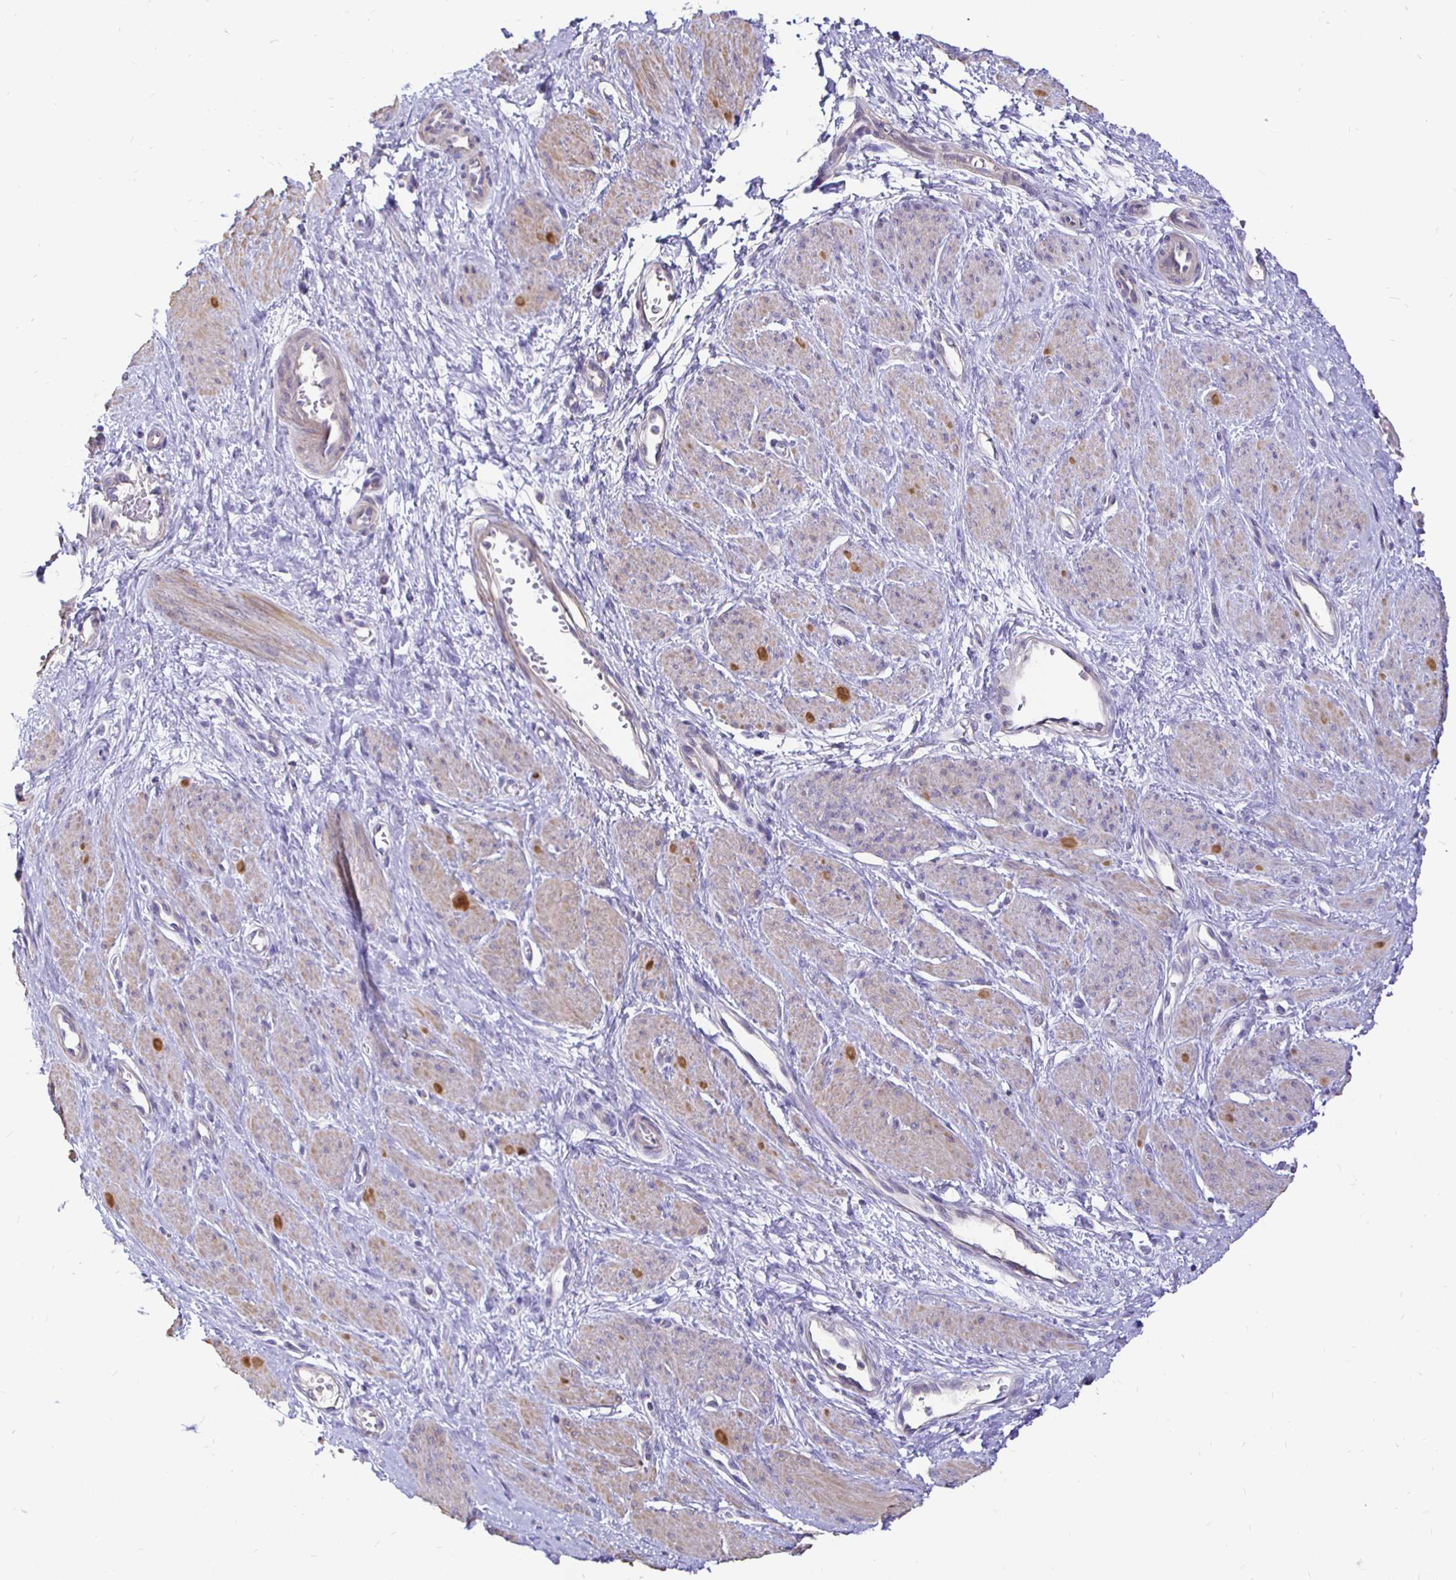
{"staining": {"intensity": "moderate", "quantity": "25%-75%", "location": "cytoplasmic/membranous"}, "tissue": "smooth muscle", "cell_type": "Smooth muscle cells", "image_type": "normal", "snomed": [{"axis": "morphology", "description": "Normal tissue, NOS"}, {"axis": "topography", "description": "Smooth muscle"}, {"axis": "topography", "description": "Uterus"}], "caption": "A brown stain labels moderate cytoplasmic/membranous expression of a protein in smooth muscle cells of unremarkable human smooth muscle.", "gene": "NECAB1", "patient": {"sex": "female", "age": 39}}